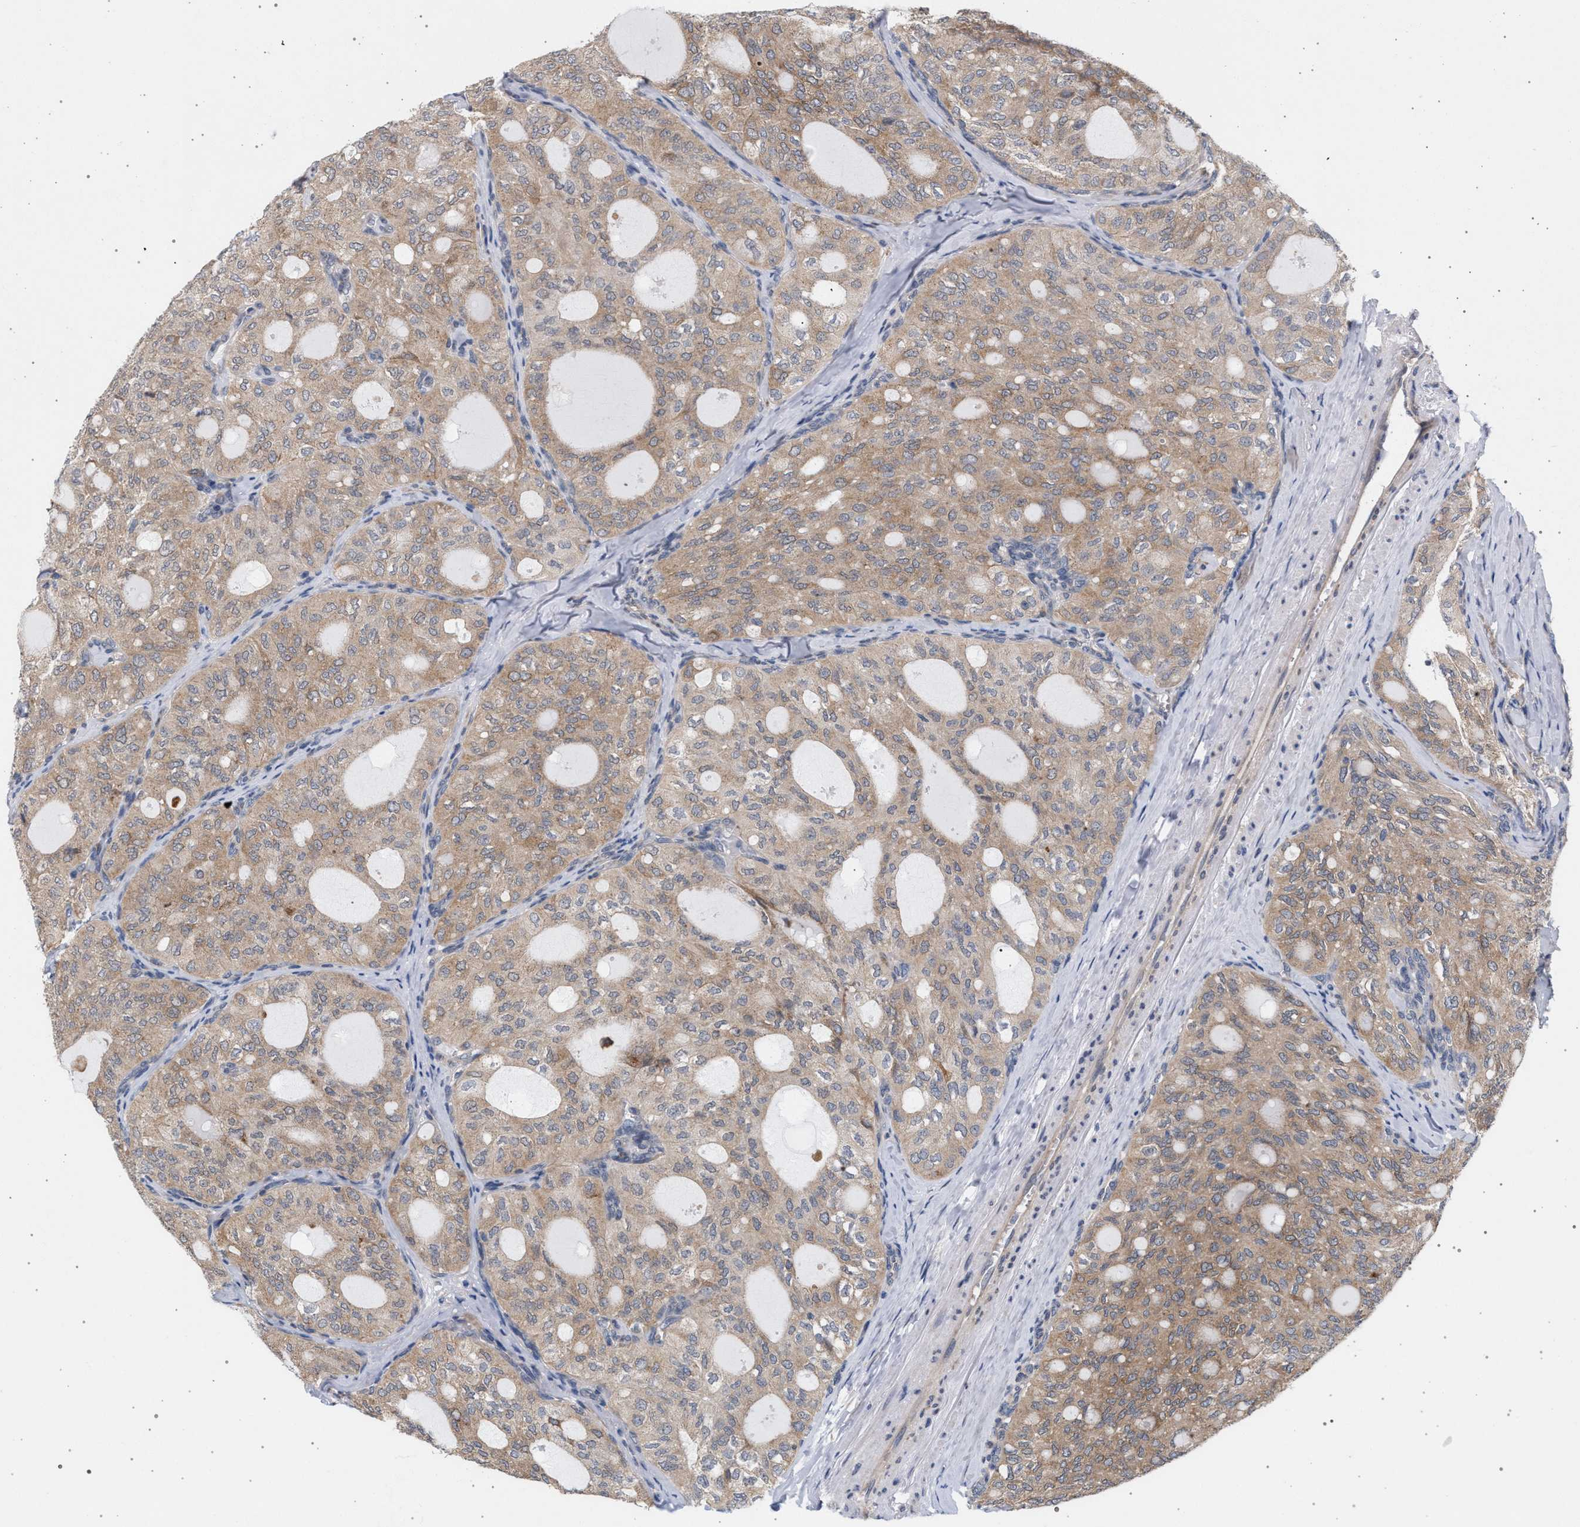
{"staining": {"intensity": "moderate", "quantity": ">75%", "location": "cytoplasmic/membranous"}, "tissue": "thyroid cancer", "cell_type": "Tumor cells", "image_type": "cancer", "snomed": [{"axis": "morphology", "description": "Follicular adenoma carcinoma, NOS"}, {"axis": "topography", "description": "Thyroid gland"}], "caption": "A histopathology image of thyroid cancer stained for a protein reveals moderate cytoplasmic/membranous brown staining in tumor cells.", "gene": "ARPC5L", "patient": {"sex": "male", "age": 75}}